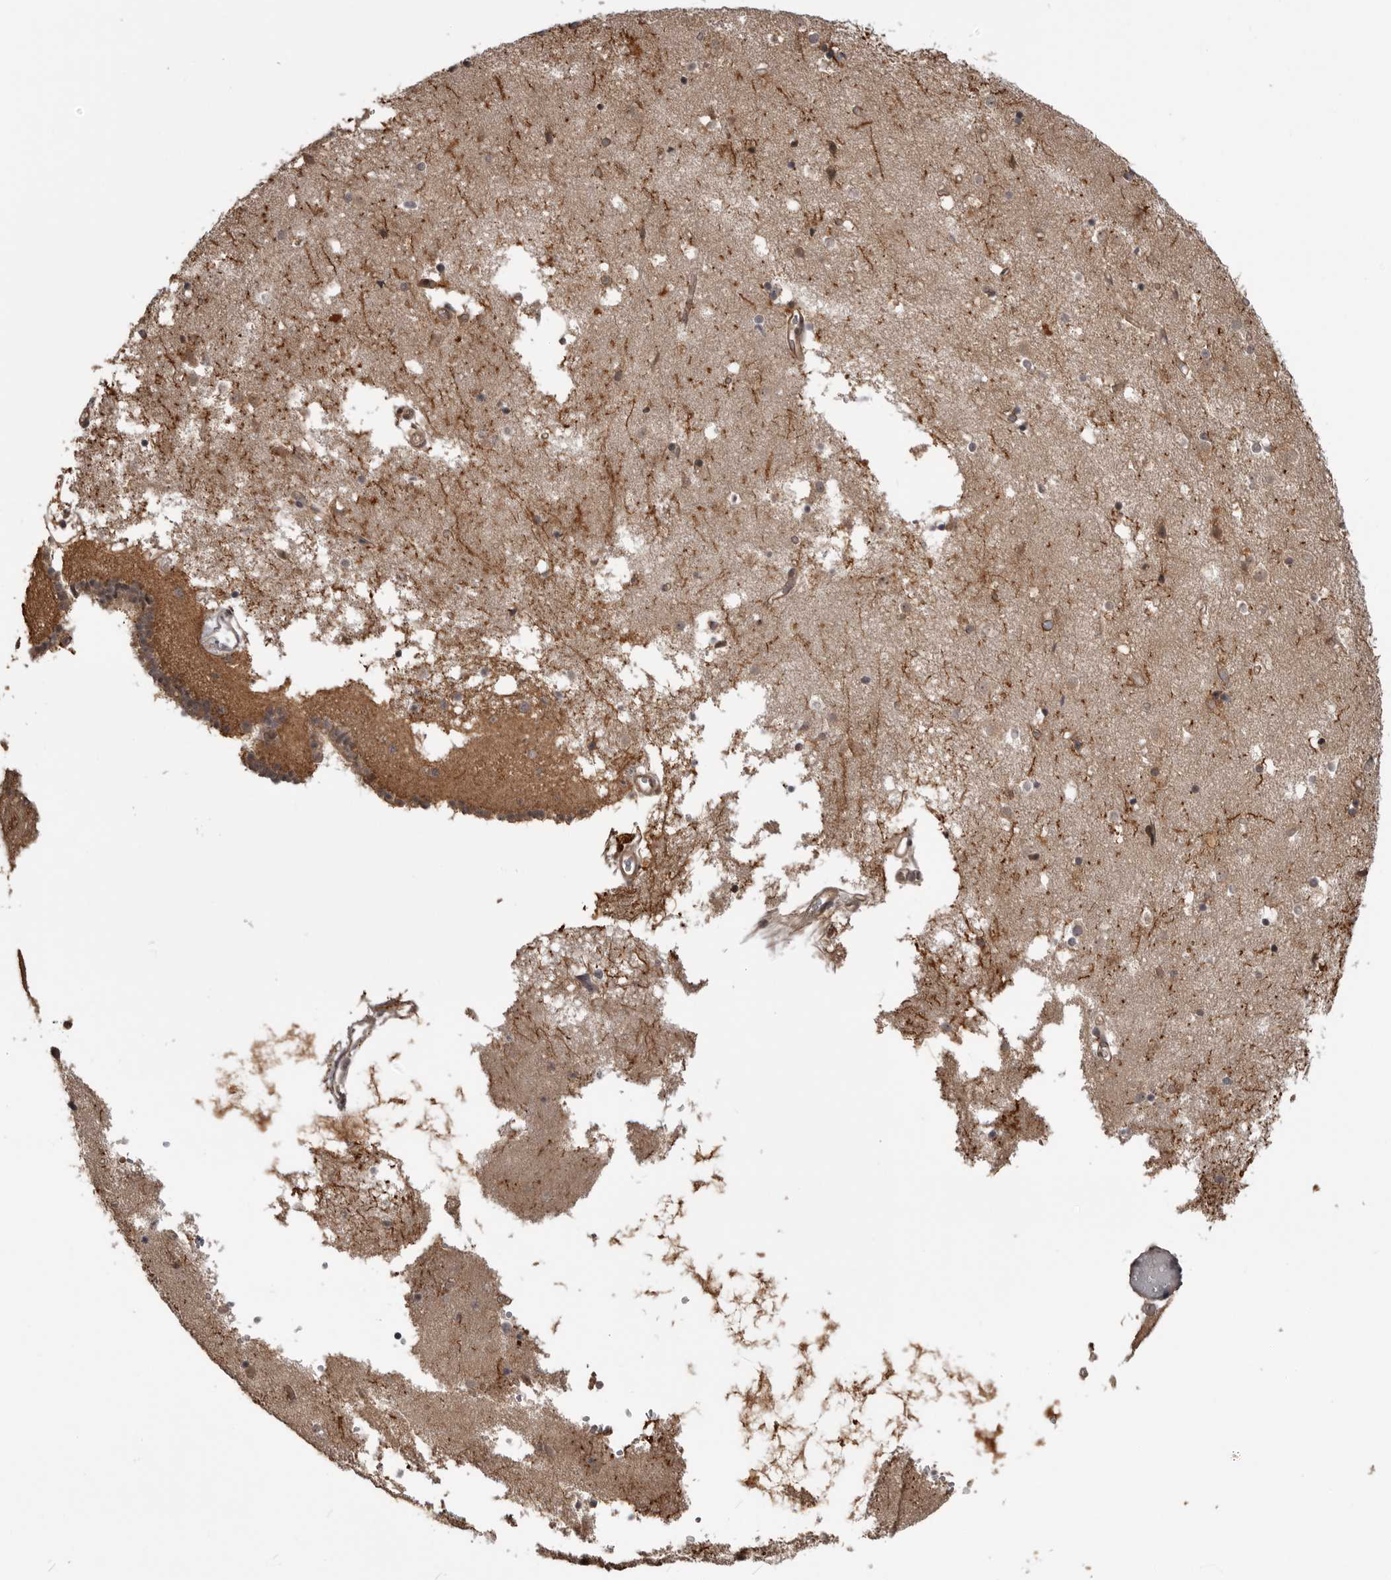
{"staining": {"intensity": "moderate", "quantity": ">75%", "location": "cytoplasmic/membranous,nuclear"}, "tissue": "caudate", "cell_type": "Glial cells", "image_type": "normal", "snomed": [{"axis": "morphology", "description": "Normal tissue, NOS"}, {"axis": "topography", "description": "Lateral ventricle wall"}], "caption": "Caudate stained for a protein displays moderate cytoplasmic/membranous,nuclear positivity in glial cells. The staining is performed using DAB (3,3'-diaminobenzidine) brown chromogen to label protein expression. The nuclei are counter-stained blue using hematoxylin.", "gene": "AKAP7", "patient": {"sex": "male", "age": 70}}